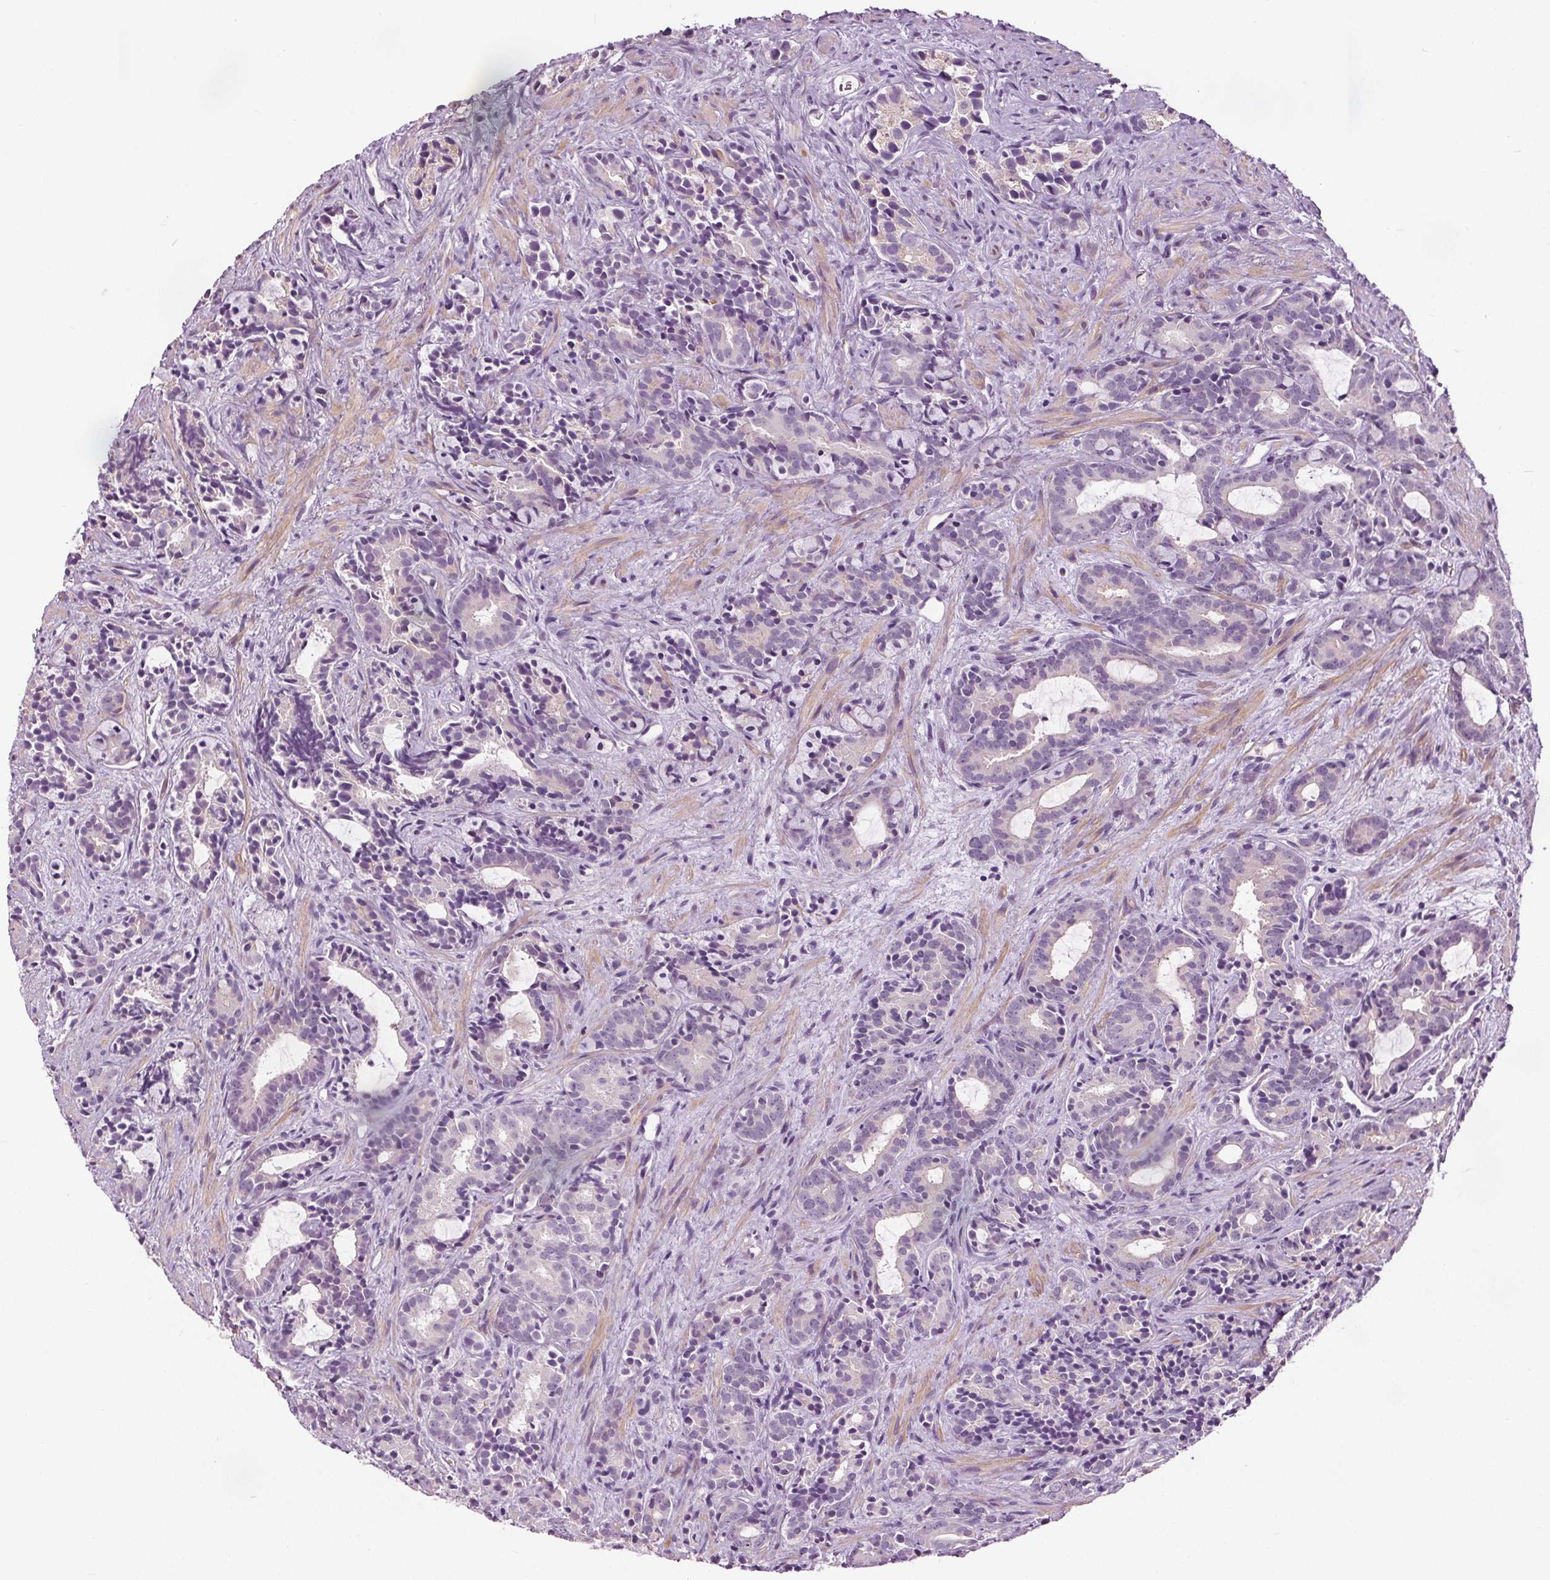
{"staining": {"intensity": "negative", "quantity": "none", "location": "none"}, "tissue": "prostate cancer", "cell_type": "Tumor cells", "image_type": "cancer", "snomed": [{"axis": "morphology", "description": "Adenocarcinoma, High grade"}, {"axis": "topography", "description": "Prostate"}], "caption": "Immunohistochemical staining of prostate cancer (high-grade adenocarcinoma) demonstrates no significant expression in tumor cells.", "gene": "RASA1", "patient": {"sex": "male", "age": 84}}